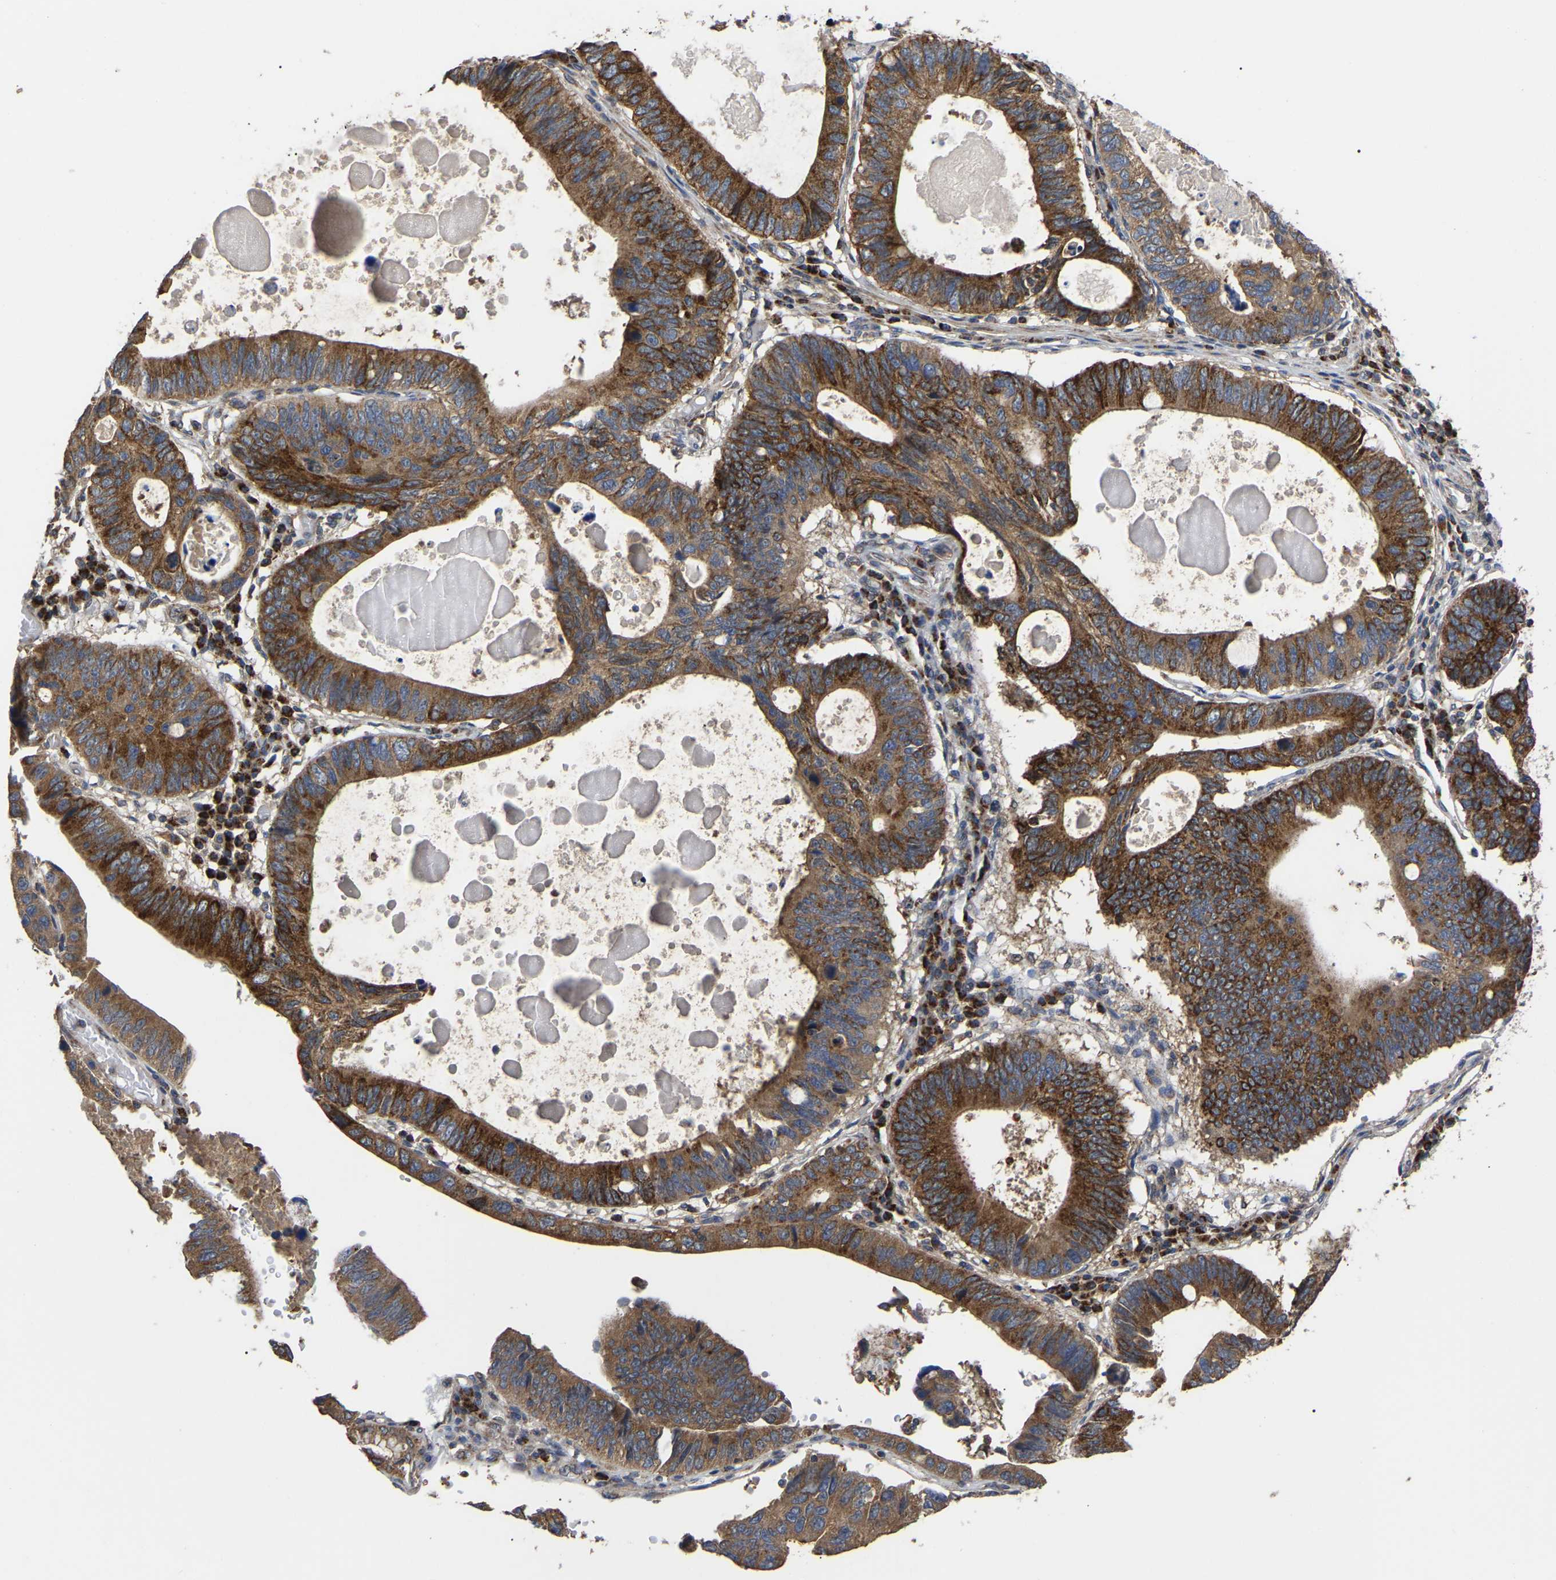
{"staining": {"intensity": "strong", "quantity": ">75%", "location": "cytoplasmic/membranous"}, "tissue": "stomach cancer", "cell_type": "Tumor cells", "image_type": "cancer", "snomed": [{"axis": "morphology", "description": "Adenocarcinoma, NOS"}, {"axis": "topography", "description": "Stomach"}], "caption": "Strong cytoplasmic/membranous positivity for a protein is seen in about >75% of tumor cells of stomach cancer using IHC.", "gene": "GCC1", "patient": {"sex": "male", "age": 59}}